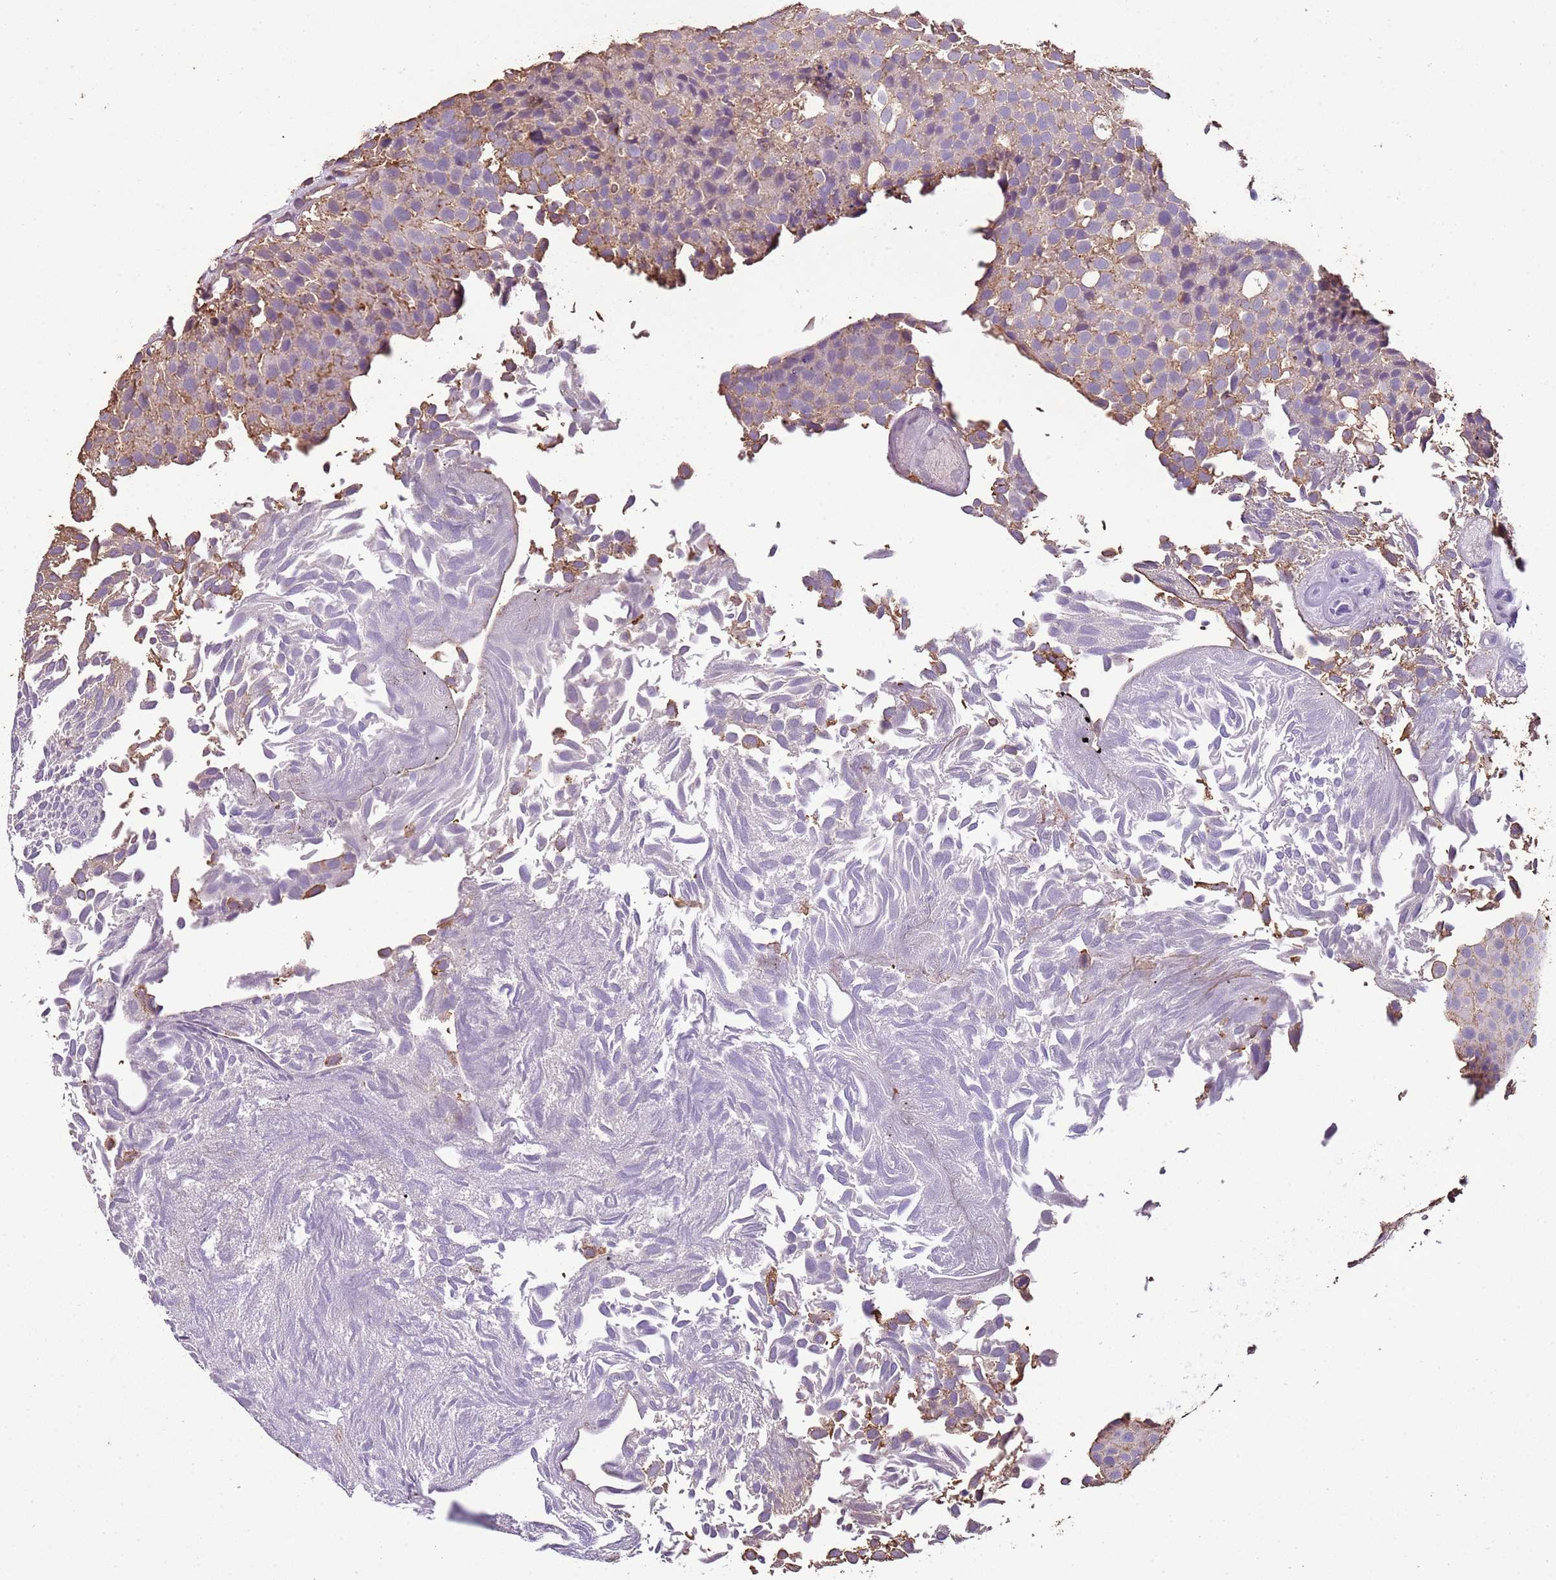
{"staining": {"intensity": "negative", "quantity": "none", "location": "none"}, "tissue": "urothelial cancer", "cell_type": "Tumor cells", "image_type": "cancer", "snomed": [{"axis": "morphology", "description": "Urothelial carcinoma, Low grade"}, {"axis": "topography", "description": "Urinary bladder"}], "caption": "Urothelial carcinoma (low-grade) was stained to show a protein in brown. There is no significant expression in tumor cells.", "gene": "ARL10", "patient": {"sex": "male", "age": 89}}